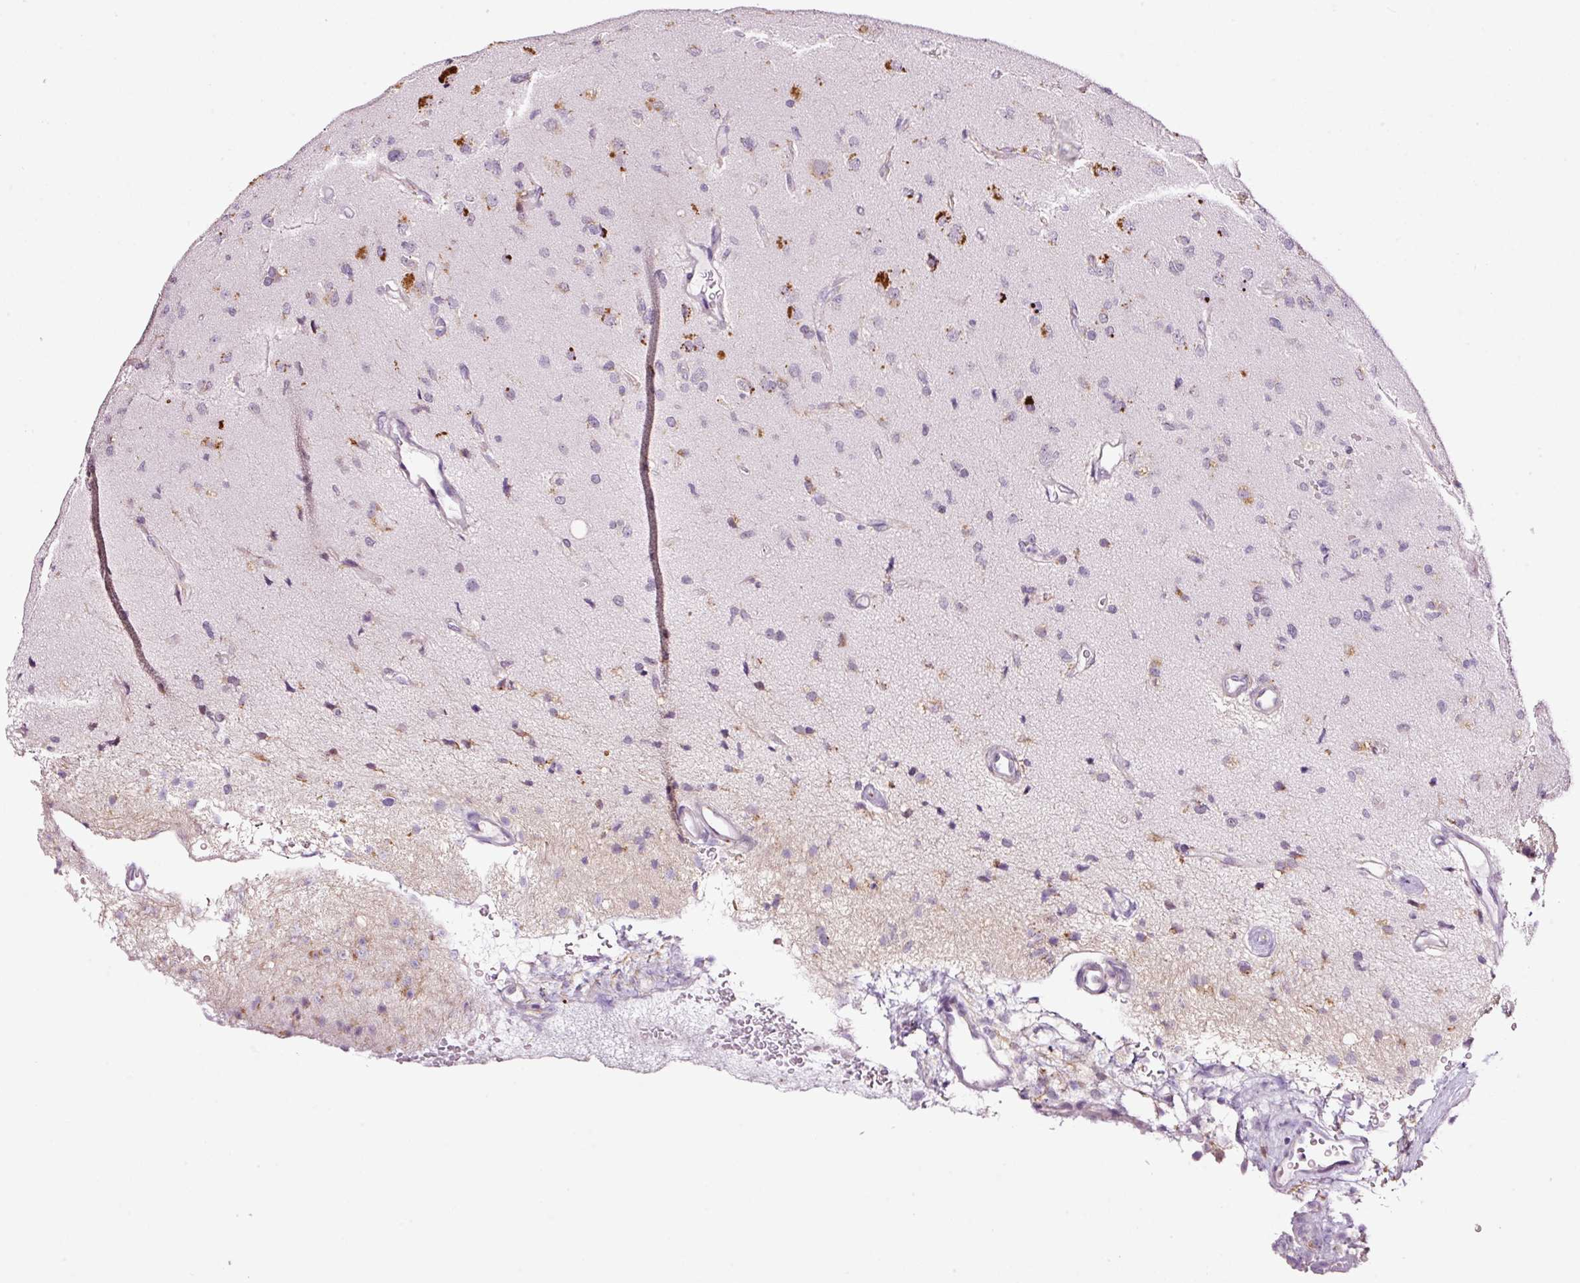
{"staining": {"intensity": "negative", "quantity": "none", "location": "none"}, "tissue": "glioma", "cell_type": "Tumor cells", "image_type": "cancer", "snomed": [{"axis": "morphology", "description": "Glioma, malignant, High grade"}, {"axis": "topography", "description": "Brain"}], "caption": "Tumor cells are negative for protein expression in human malignant glioma (high-grade).", "gene": "RTF2", "patient": {"sex": "male", "age": 77}}